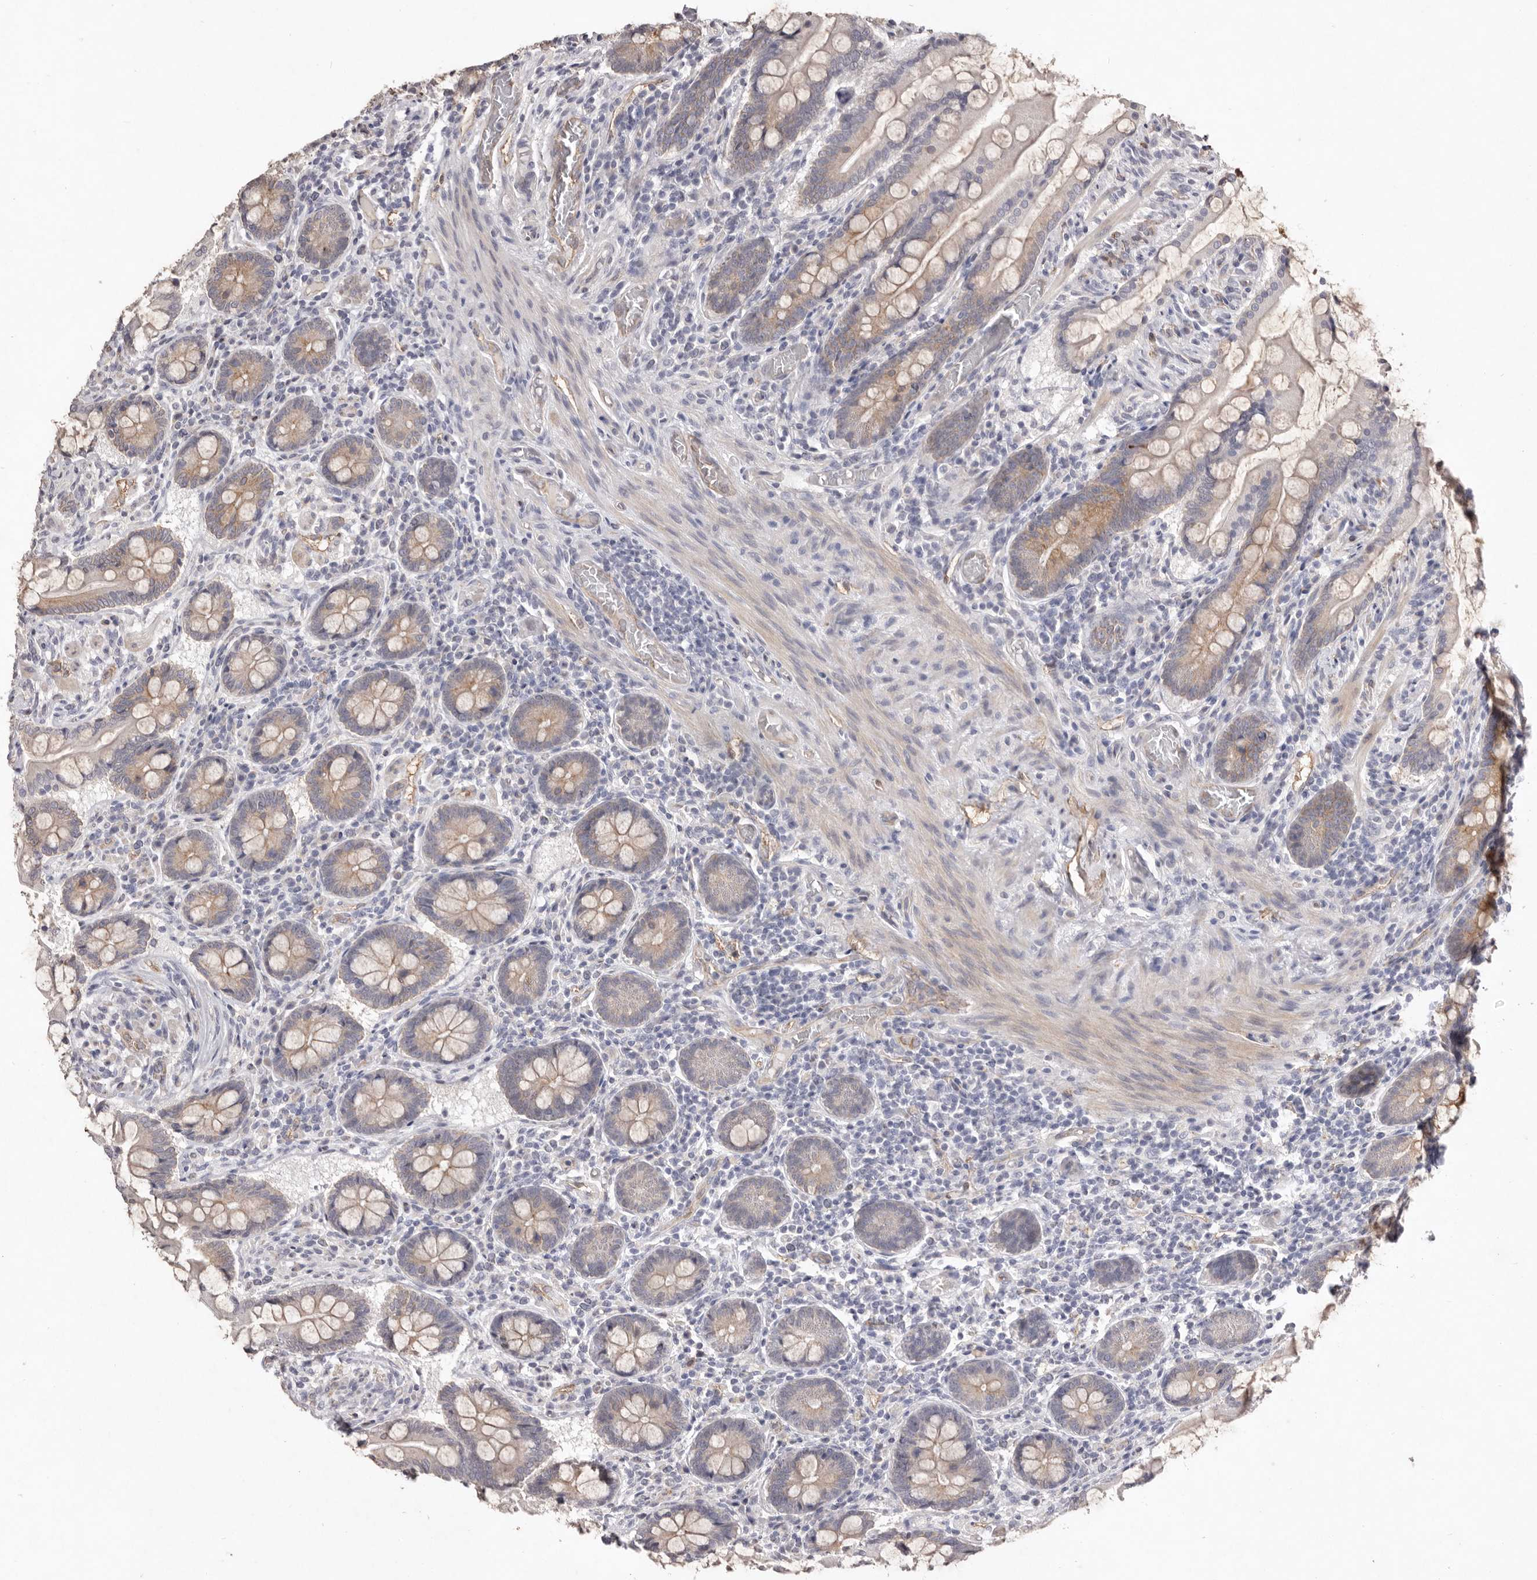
{"staining": {"intensity": "weak", "quantity": ">75%", "location": "cytoplasmic/membranous"}, "tissue": "small intestine", "cell_type": "Glandular cells", "image_type": "normal", "snomed": [{"axis": "morphology", "description": "Normal tissue, NOS"}, {"axis": "topography", "description": "Small intestine"}], "caption": "Immunohistochemistry (IHC) histopathology image of normal human small intestine stained for a protein (brown), which demonstrates low levels of weak cytoplasmic/membranous staining in about >75% of glandular cells.", "gene": "ZYG11B", "patient": {"sex": "male", "age": 41}}